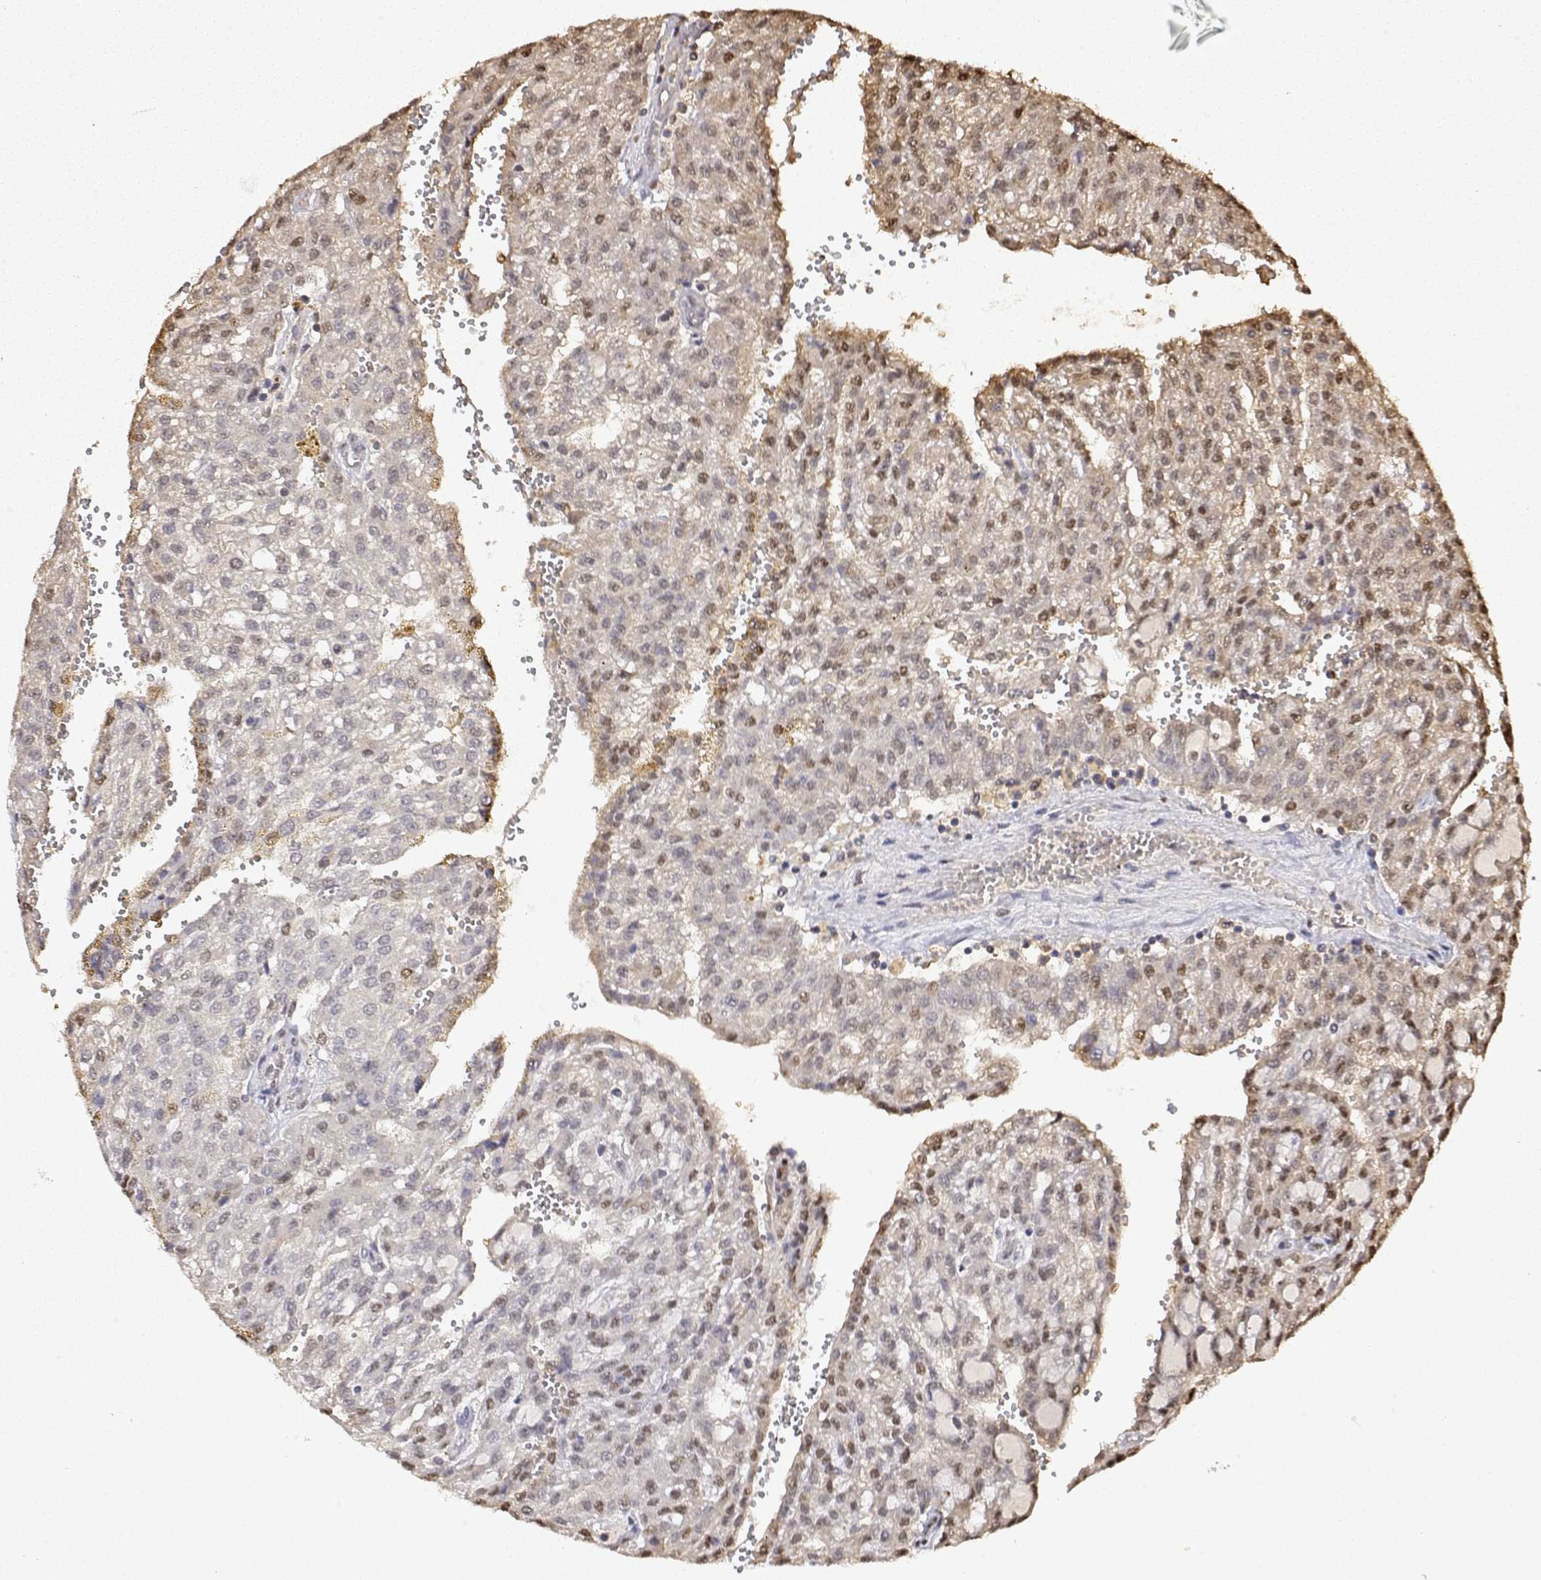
{"staining": {"intensity": "weak", "quantity": ">75%", "location": "nuclear"}, "tissue": "renal cancer", "cell_type": "Tumor cells", "image_type": "cancer", "snomed": [{"axis": "morphology", "description": "Adenocarcinoma, NOS"}, {"axis": "topography", "description": "Kidney"}], "caption": "Human renal adenocarcinoma stained with a protein marker exhibits weak staining in tumor cells.", "gene": "TPI1", "patient": {"sex": "male", "age": 63}}